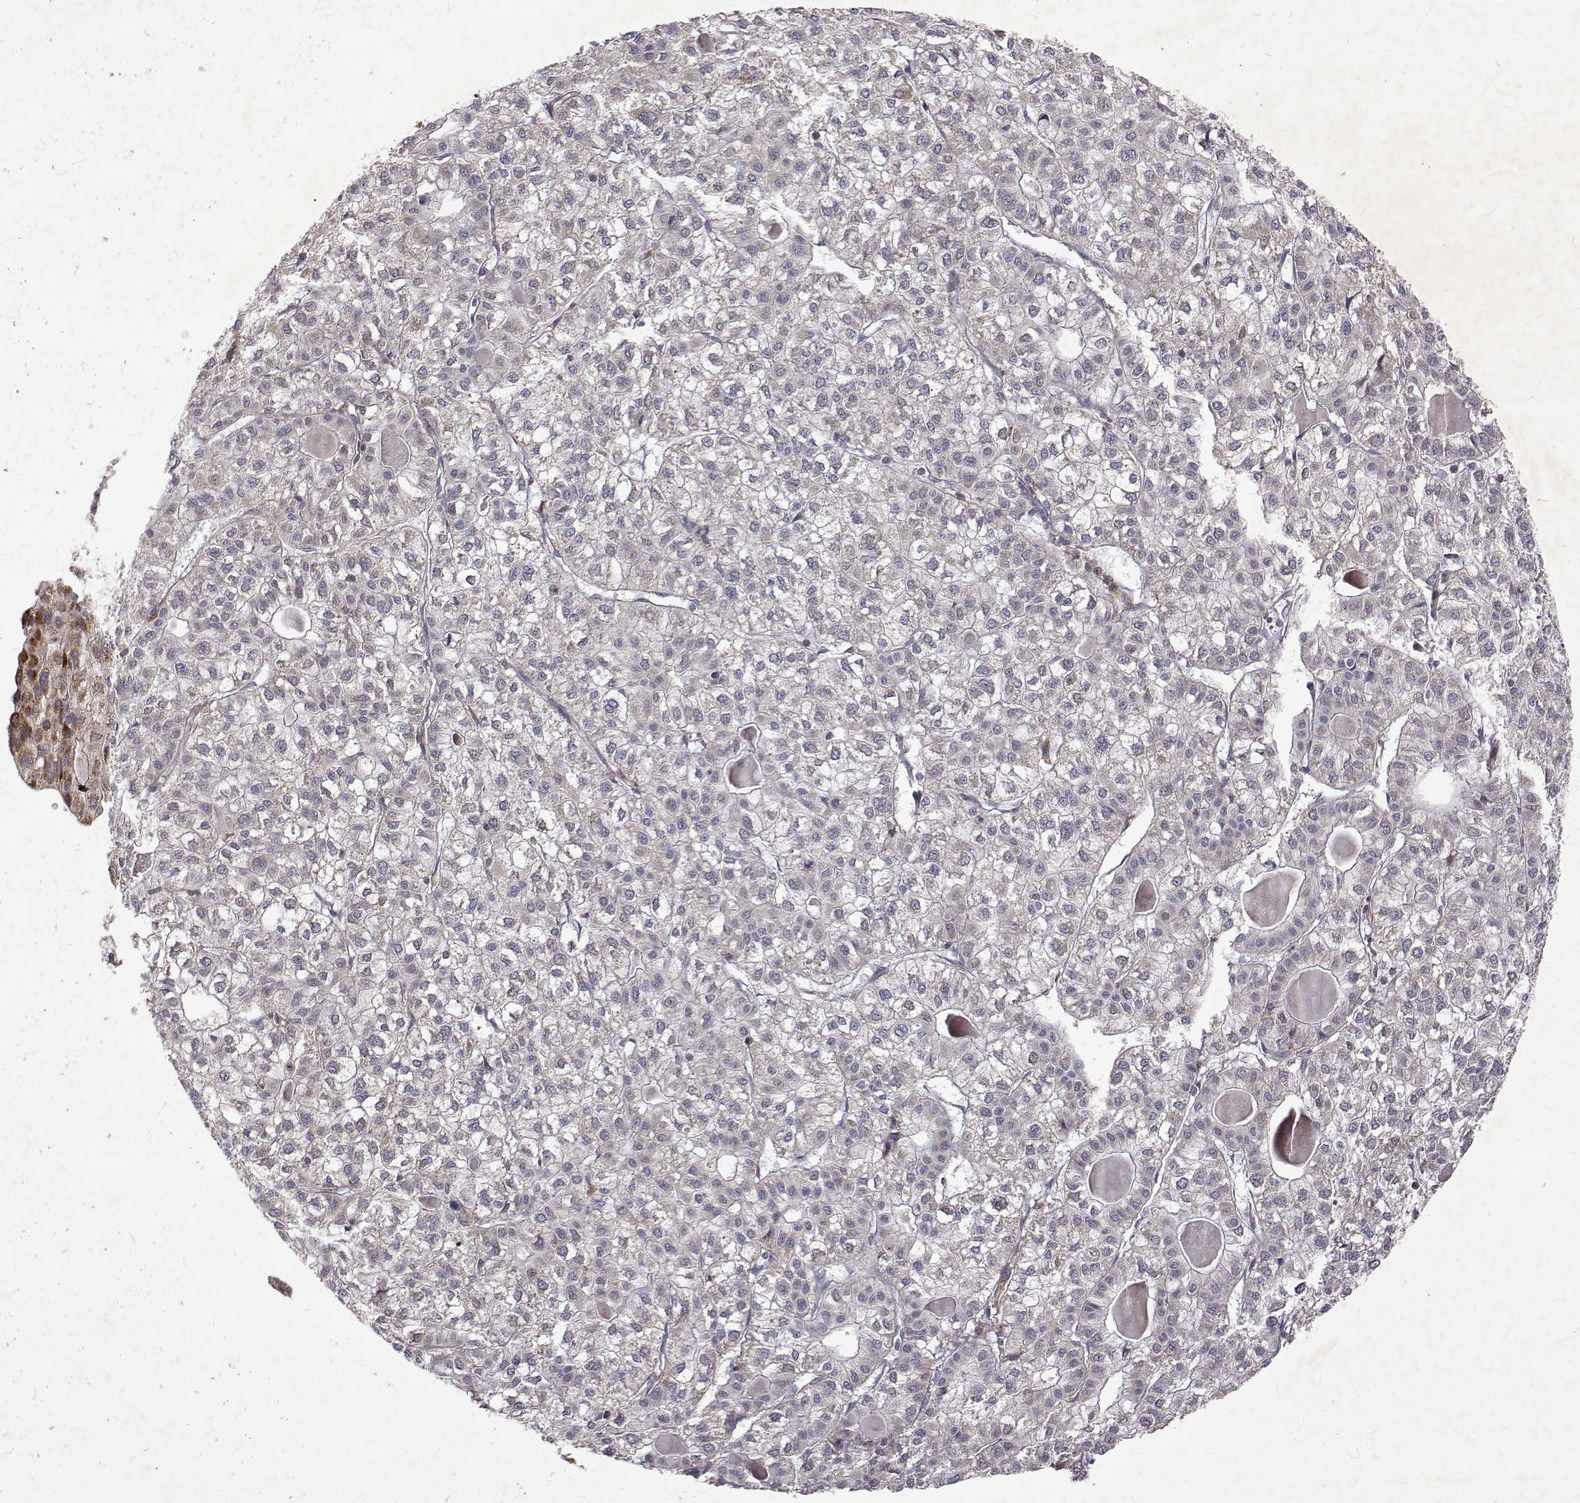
{"staining": {"intensity": "negative", "quantity": "none", "location": "none"}, "tissue": "liver cancer", "cell_type": "Tumor cells", "image_type": "cancer", "snomed": [{"axis": "morphology", "description": "Carcinoma, Hepatocellular, NOS"}, {"axis": "topography", "description": "Liver"}], "caption": "Photomicrograph shows no significant protein staining in tumor cells of liver hepatocellular carcinoma.", "gene": "ALKBH8", "patient": {"sex": "female", "age": 43}}